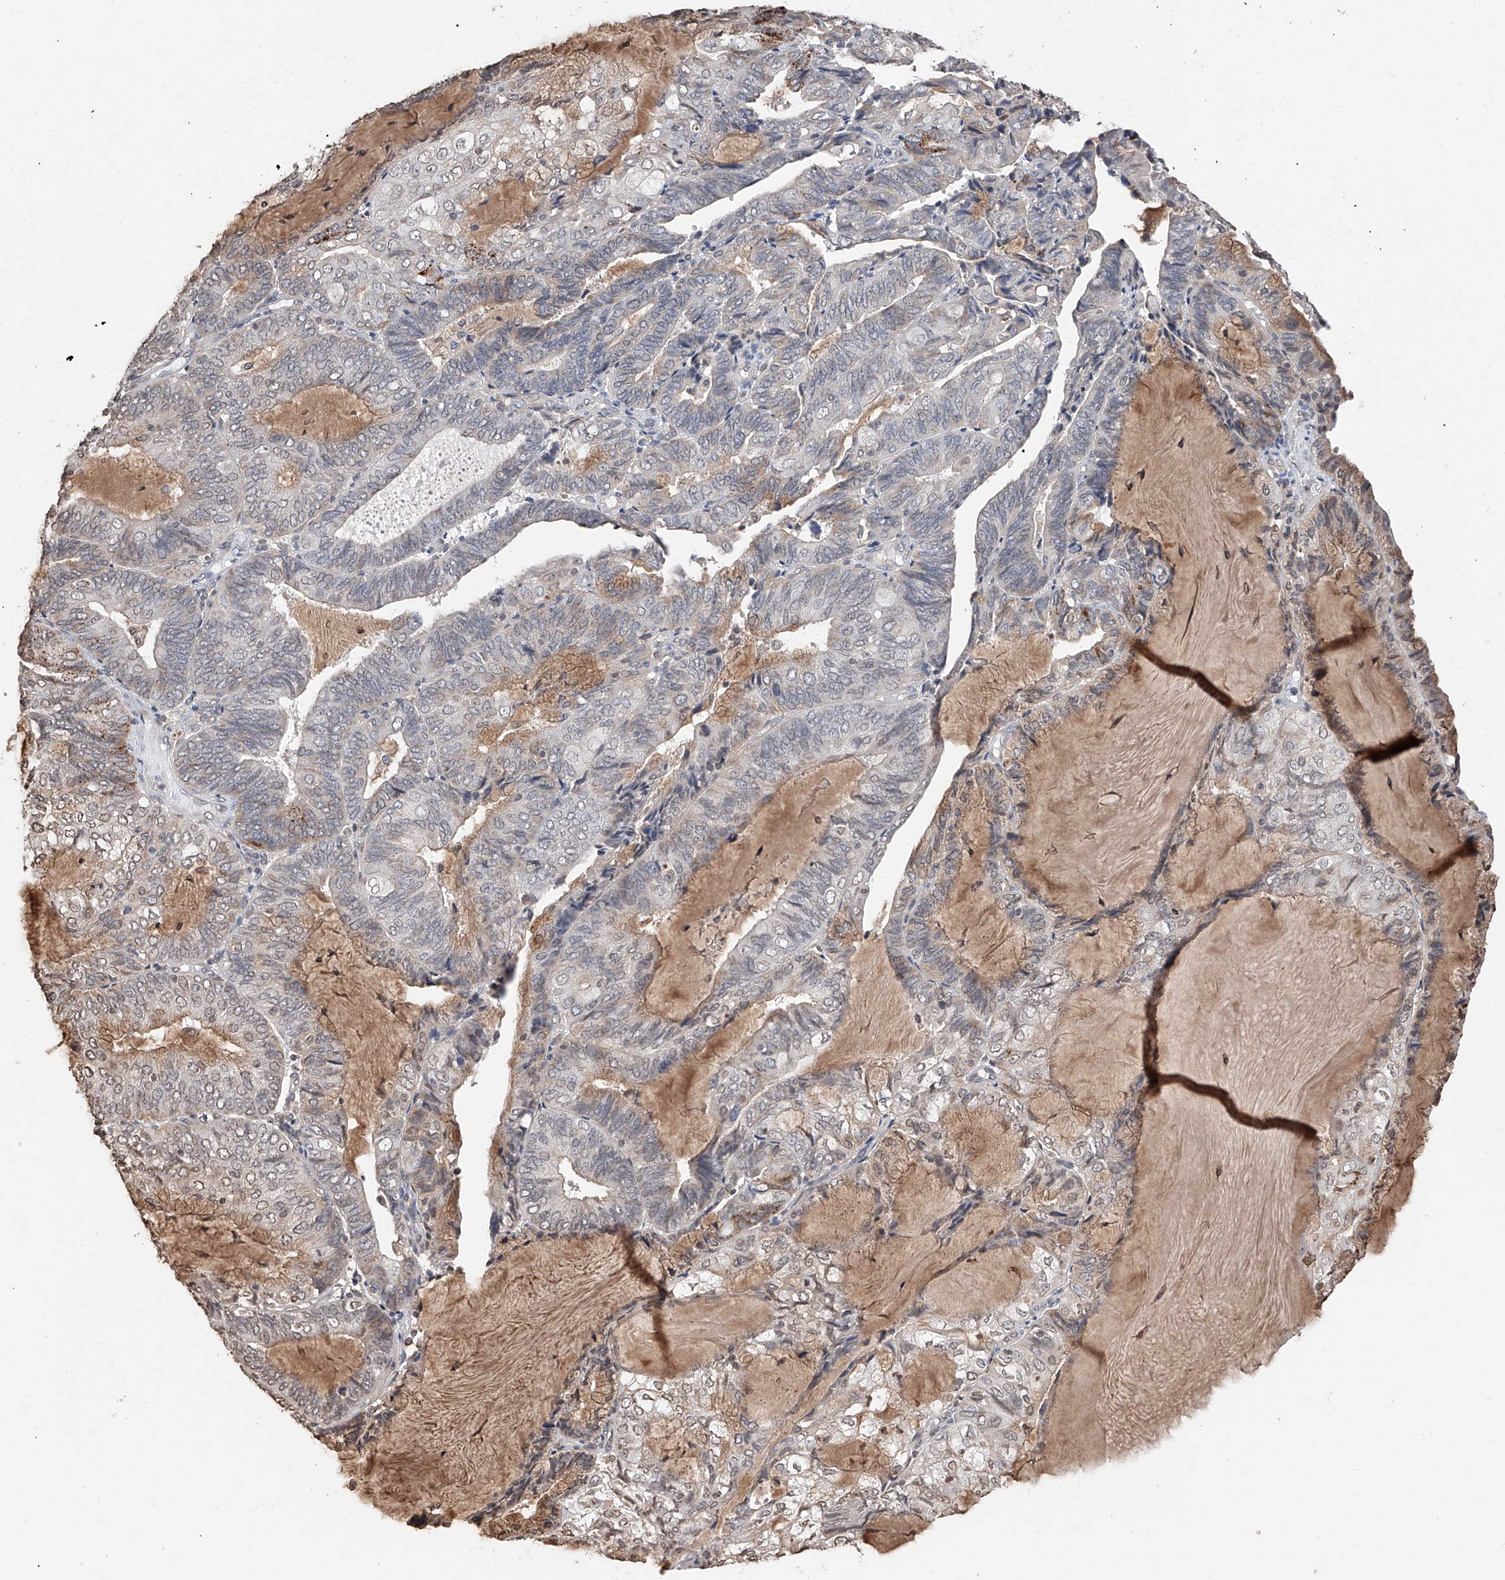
{"staining": {"intensity": "weak", "quantity": "<25%", "location": "cytoplasmic/membranous,nuclear"}, "tissue": "endometrial cancer", "cell_type": "Tumor cells", "image_type": "cancer", "snomed": [{"axis": "morphology", "description": "Adenocarcinoma, NOS"}, {"axis": "topography", "description": "Endometrium"}], "caption": "This is a histopathology image of IHC staining of endometrial cancer, which shows no expression in tumor cells.", "gene": "RP9", "patient": {"sex": "female", "age": 81}}